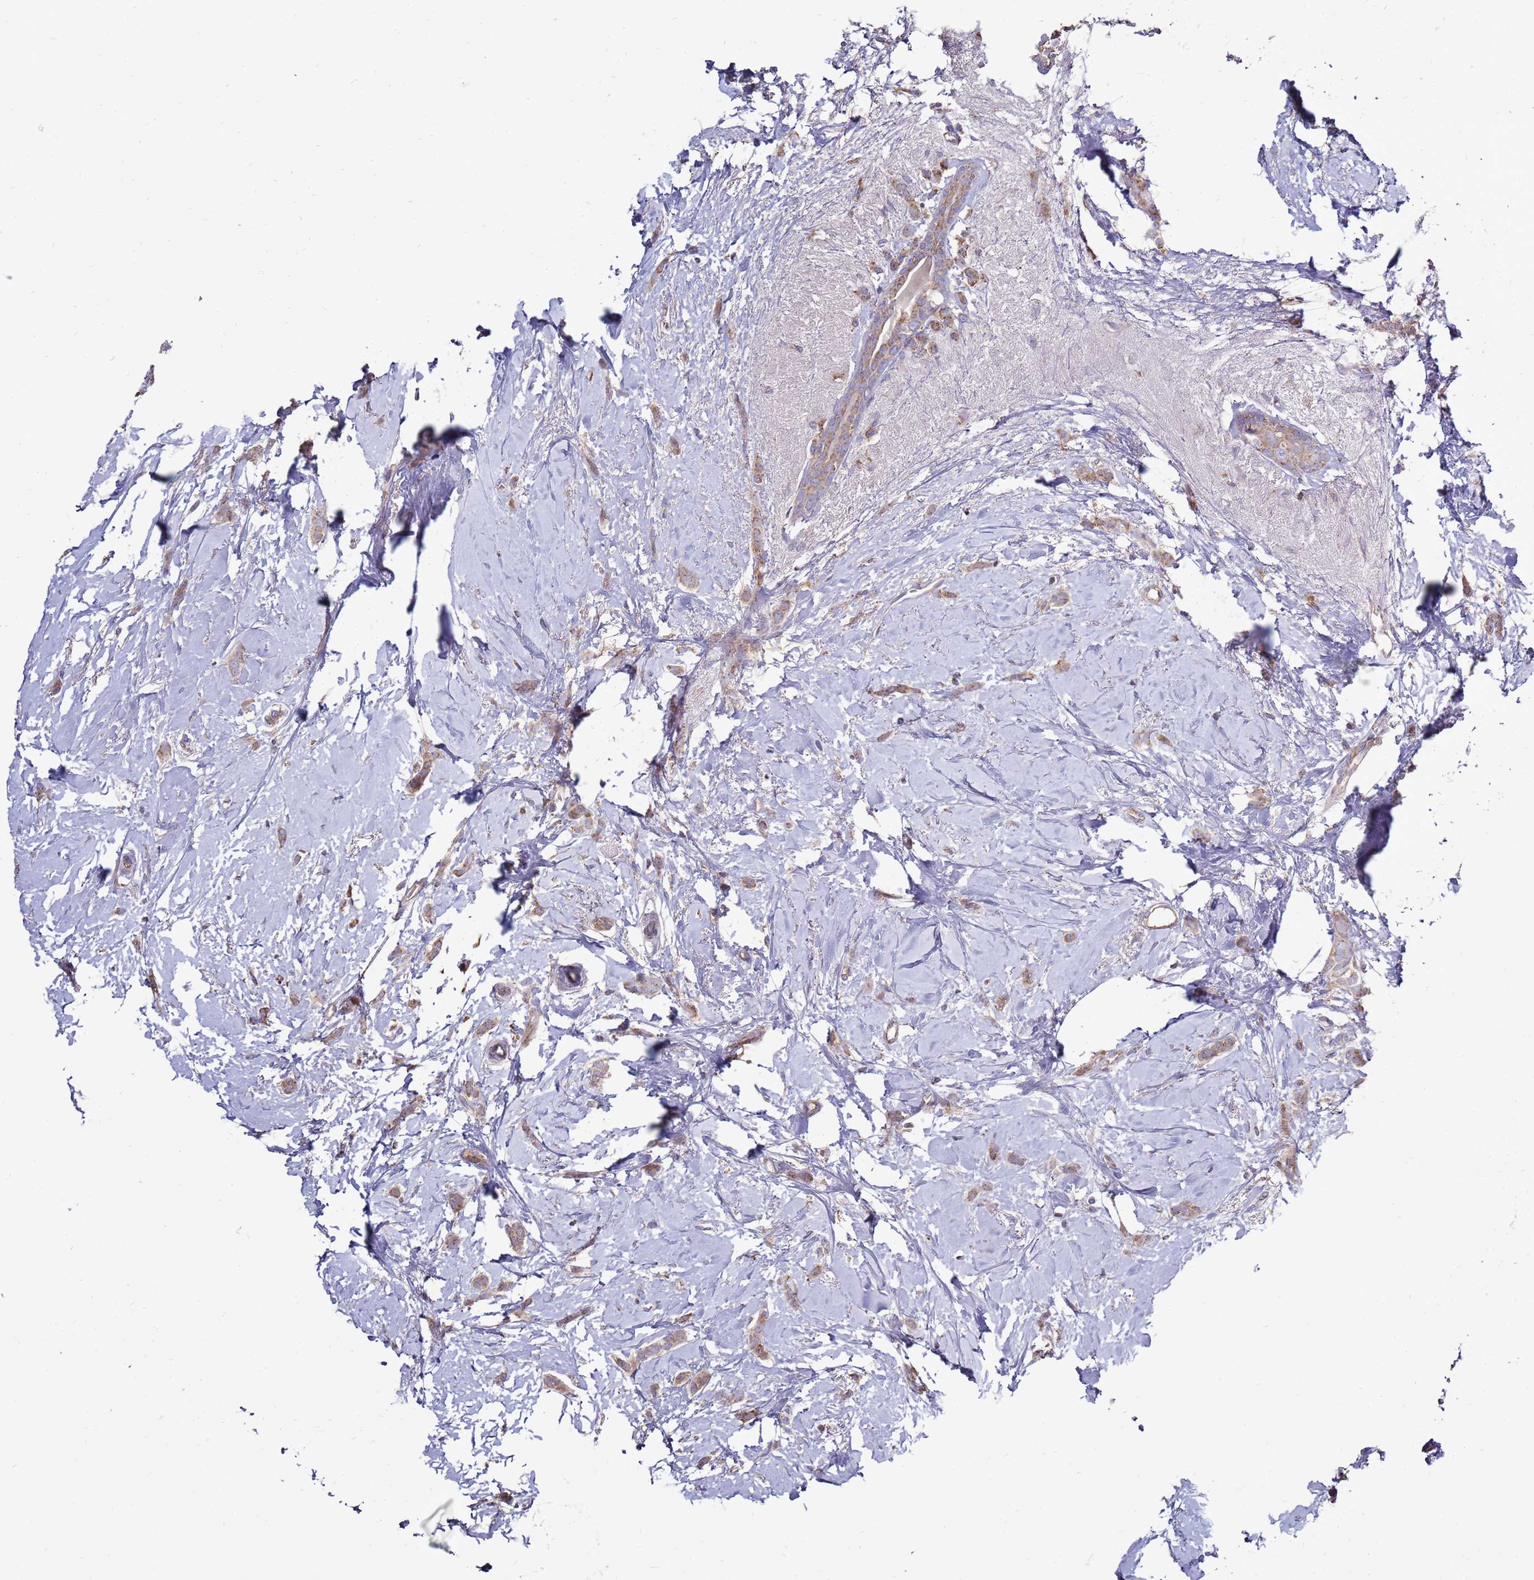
{"staining": {"intensity": "moderate", "quantity": ">75%", "location": "cytoplasmic/membranous"}, "tissue": "breast cancer", "cell_type": "Tumor cells", "image_type": "cancer", "snomed": [{"axis": "morphology", "description": "Duct carcinoma"}, {"axis": "topography", "description": "Breast"}], "caption": "Brown immunohistochemical staining in breast cancer (infiltrating ductal carcinoma) displays moderate cytoplasmic/membranous staining in about >75% of tumor cells. (DAB = brown stain, brightfield microscopy at high magnification).", "gene": "TRAPPC4", "patient": {"sex": "female", "age": 72}}